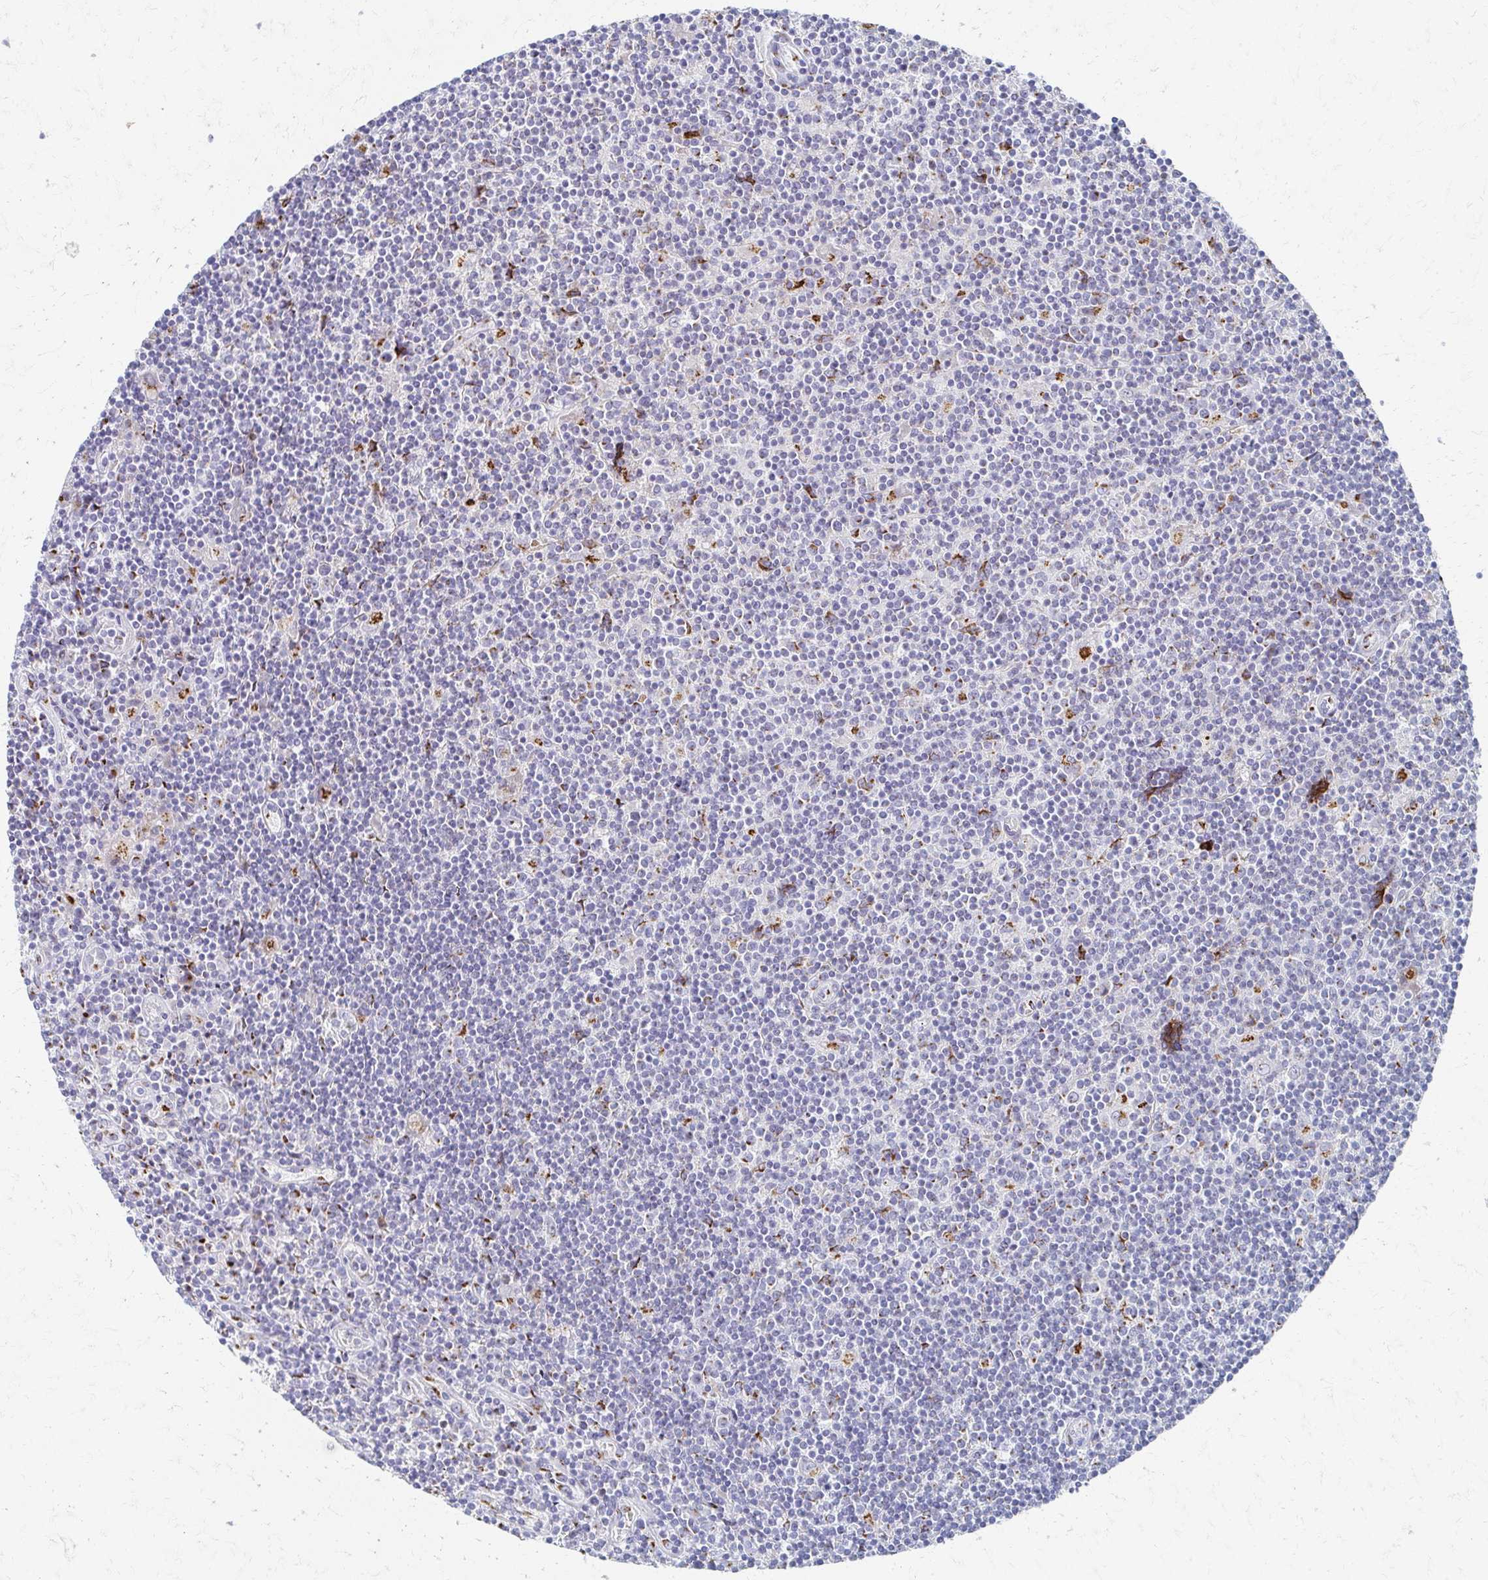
{"staining": {"intensity": "moderate", "quantity": "<25%", "location": "cytoplasmic/membranous"}, "tissue": "lymphoma", "cell_type": "Tumor cells", "image_type": "cancer", "snomed": [{"axis": "morphology", "description": "Hodgkin's disease, NOS"}, {"axis": "topography", "description": "Lymph node"}], "caption": "A low amount of moderate cytoplasmic/membranous expression is appreciated in about <25% of tumor cells in Hodgkin's disease tissue.", "gene": "TM9SF1", "patient": {"sex": "male", "age": 40}}